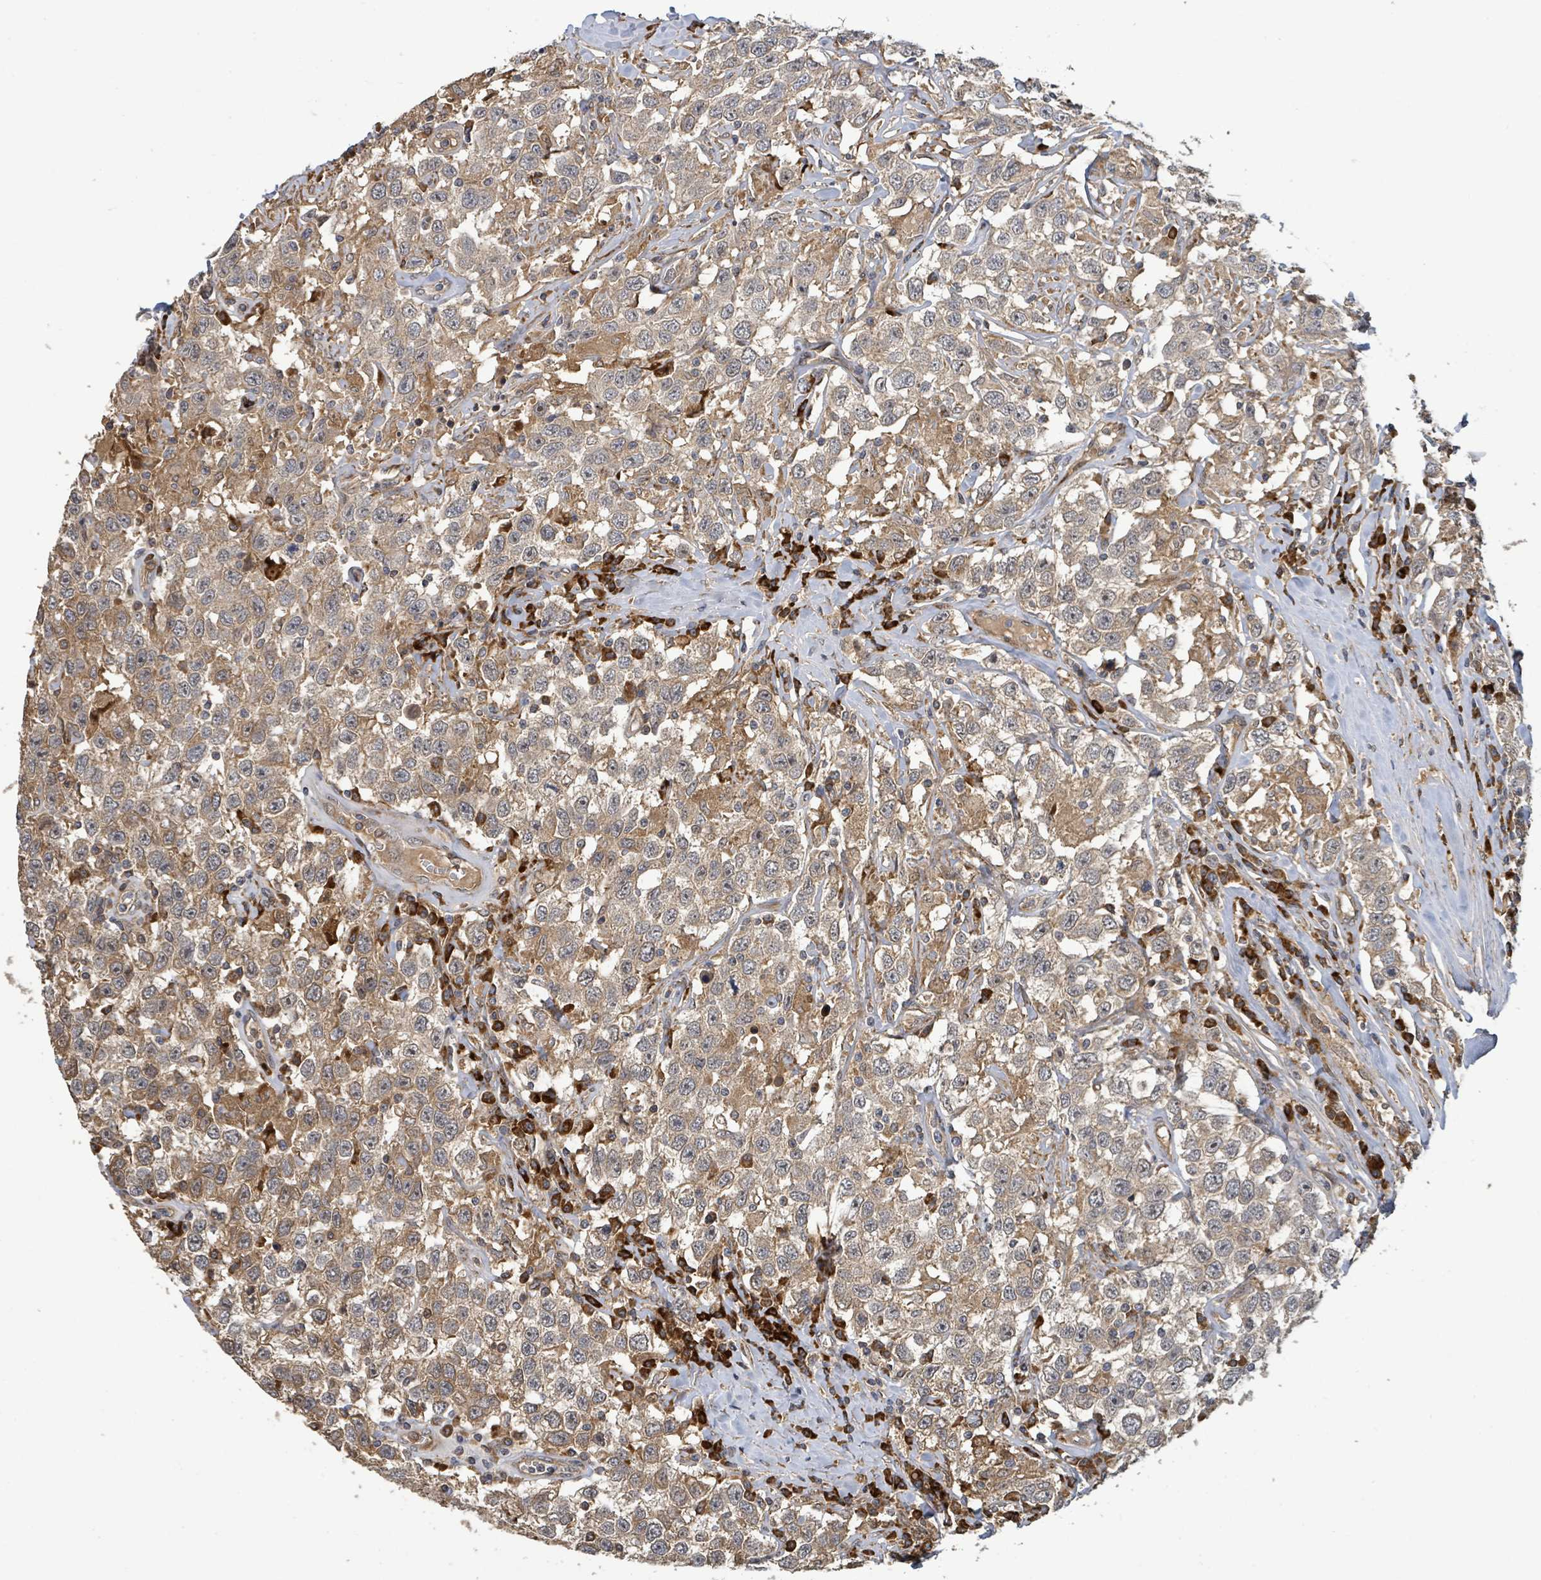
{"staining": {"intensity": "moderate", "quantity": ">75%", "location": "cytoplasmic/membranous"}, "tissue": "testis cancer", "cell_type": "Tumor cells", "image_type": "cancer", "snomed": [{"axis": "morphology", "description": "Seminoma, NOS"}, {"axis": "topography", "description": "Testis"}], "caption": "Immunohistochemistry (IHC) of human testis cancer (seminoma) shows medium levels of moderate cytoplasmic/membranous expression in approximately >75% of tumor cells. (Stains: DAB in brown, nuclei in blue, Microscopy: brightfield microscopy at high magnification).", "gene": "STARD4", "patient": {"sex": "male", "age": 41}}